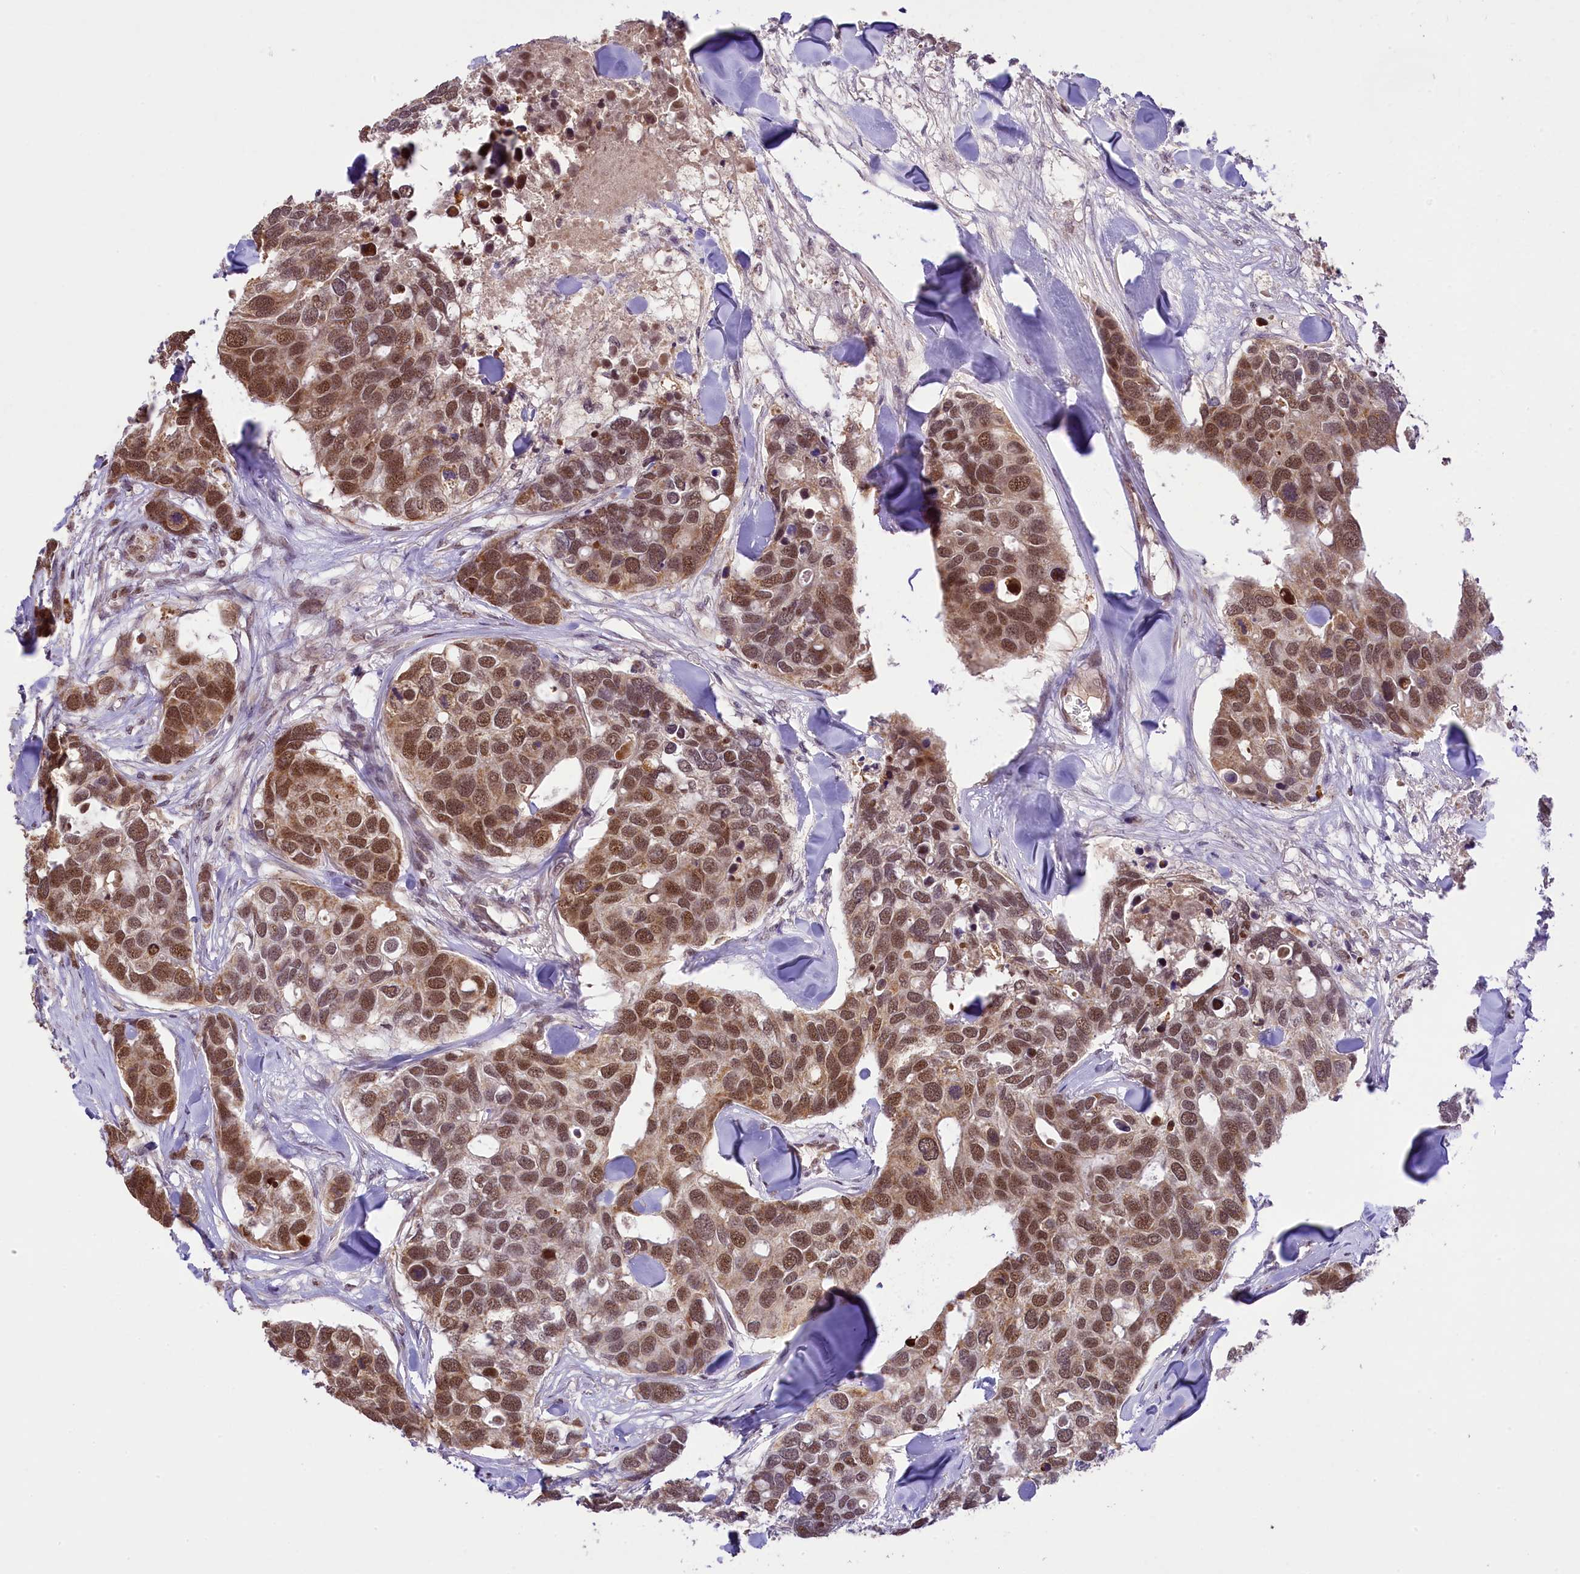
{"staining": {"intensity": "strong", "quantity": ">75%", "location": "nuclear"}, "tissue": "breast cancer", "cell_type": "Tumor cells", "image_type": "cancer", "snomed": [{"axis": "morphology", "description": "Duct carcinoma"}, {"axis": "topography", "description": "Breast"}], "caption": "Breast cancer (intraductal carcinoma) tissue demonstrates strong nuclear positivity in approximately >75% of tumor cells The staining was performed using DAB, with brown indicating positive protein expression. Nuclei are stained blue with hematoxylin.", "gene": "PAF1", "patient": {"sex": "female", "age": 83}}